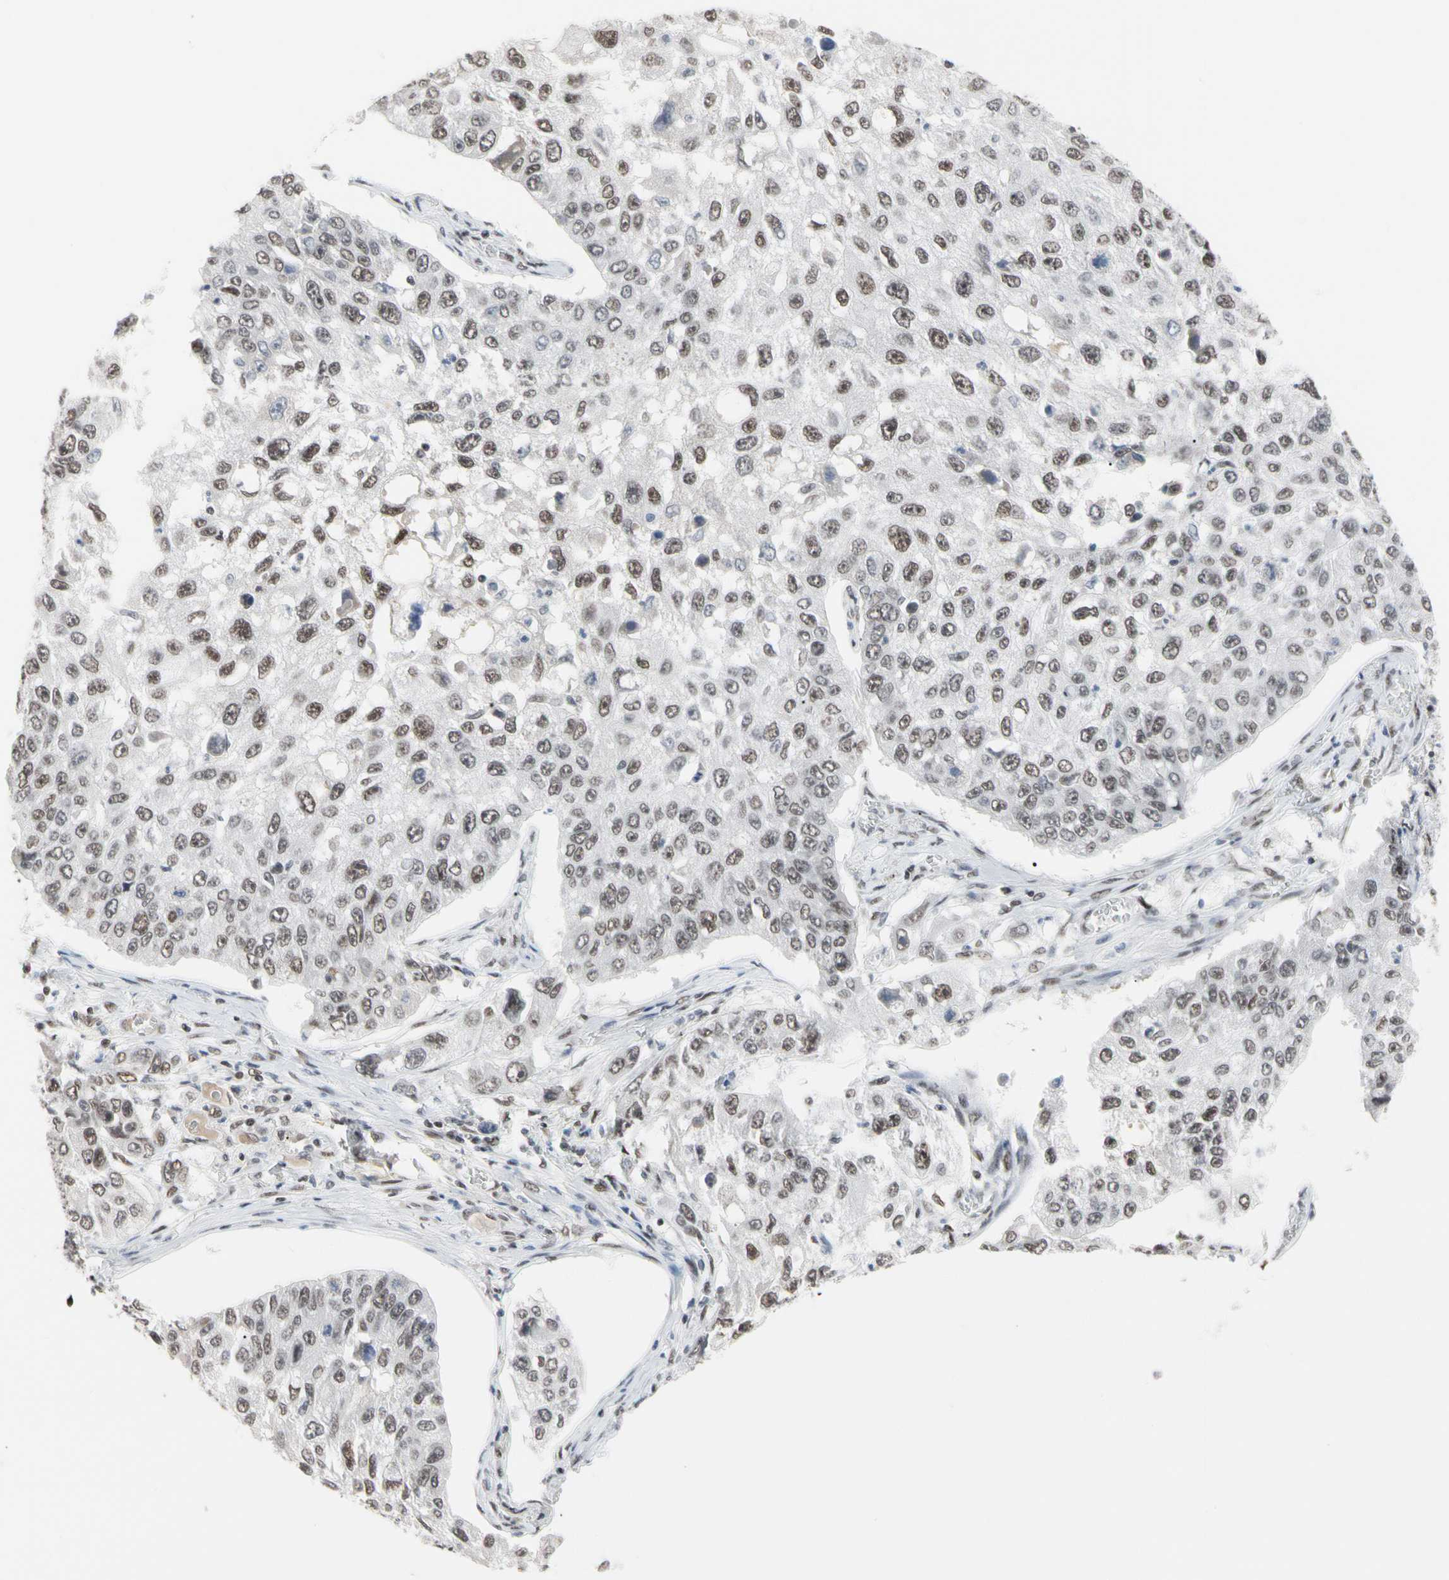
{"staining": {"intensity": "moderate", "quantity": ">75%", "location": "nuclear"}, "tissue": "lung cancer", "cell_type": "Tumor cells", "image_type": "cancer", "snomed": [{"axis": "morphology", "description": "Squamous cell carcinoma, NOS"}, {"axis": "topography", "description": "Lung"}], "caption": "The micrograph displays staining of lung squamous cell carcinoma, revealing moderate nuclear protein staining (brown color) within tumor cells. (Brightfield microscopy of DAB IHC at high magnification).", "gene": "FAM98B", "patient": {"sex": "male", "age": 71}}